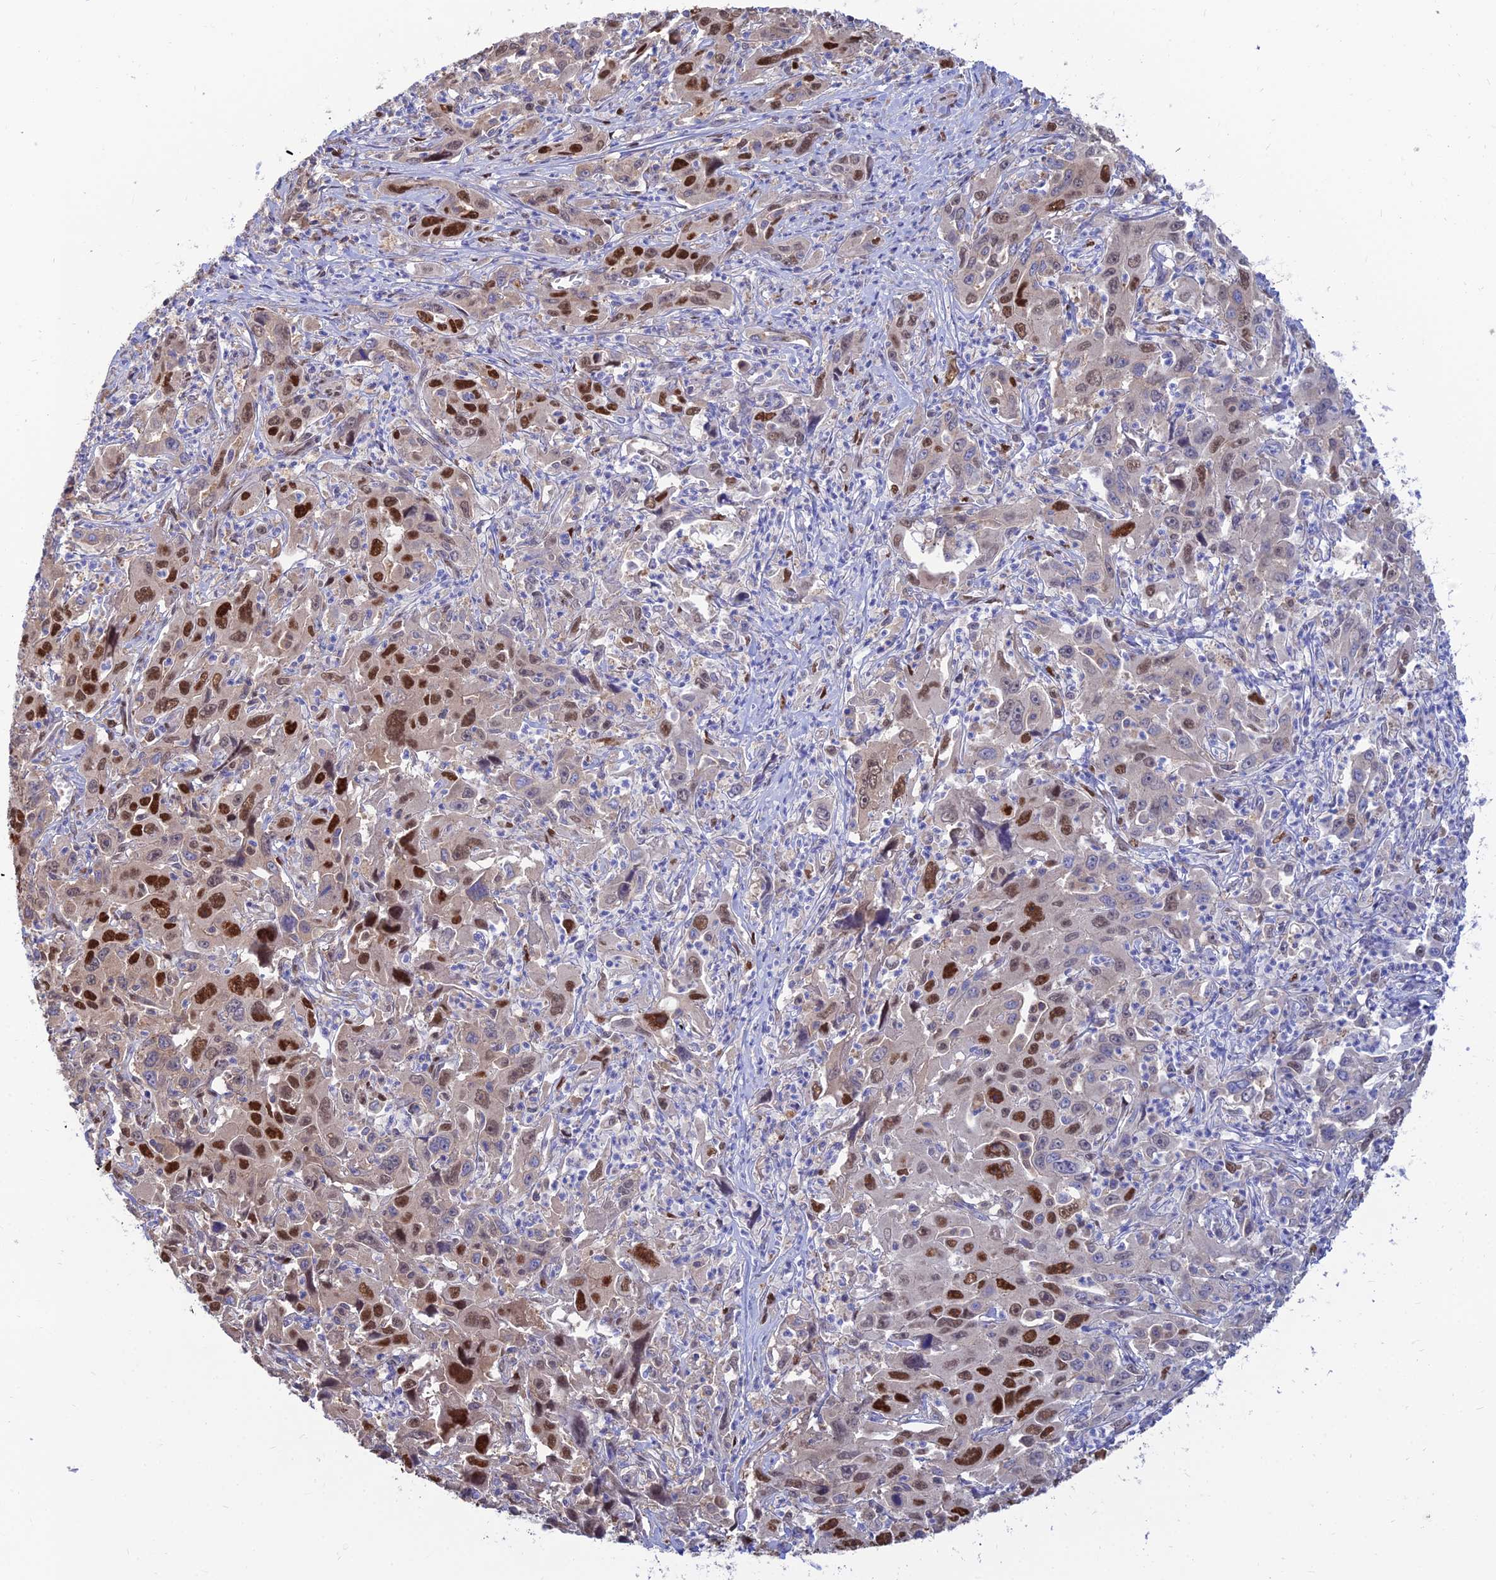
{"staining": {"intensity": "strong", "quantity": "25%-75%", "location": "nuclear"}, "tissue": "liver cancer", "cell_type": "Tumor cells", "image_type": "cancer", "snomed": [{"axis": "morphology", "description": "Carcinoma, Hepatocellular, NOS"}, {"axis": "topography", "description": "Liver"}], "caption": "This image exhibits liver hepatocellular carcinoma stained with immunohistochemistry (IHC) to label a protein in brown. The nuclear of tumor cells show strong positivity for the protein. Nuclei are counter-stained blue.", "gene": "DNPEP", "patient": {"sex": "male", "age": 63}}